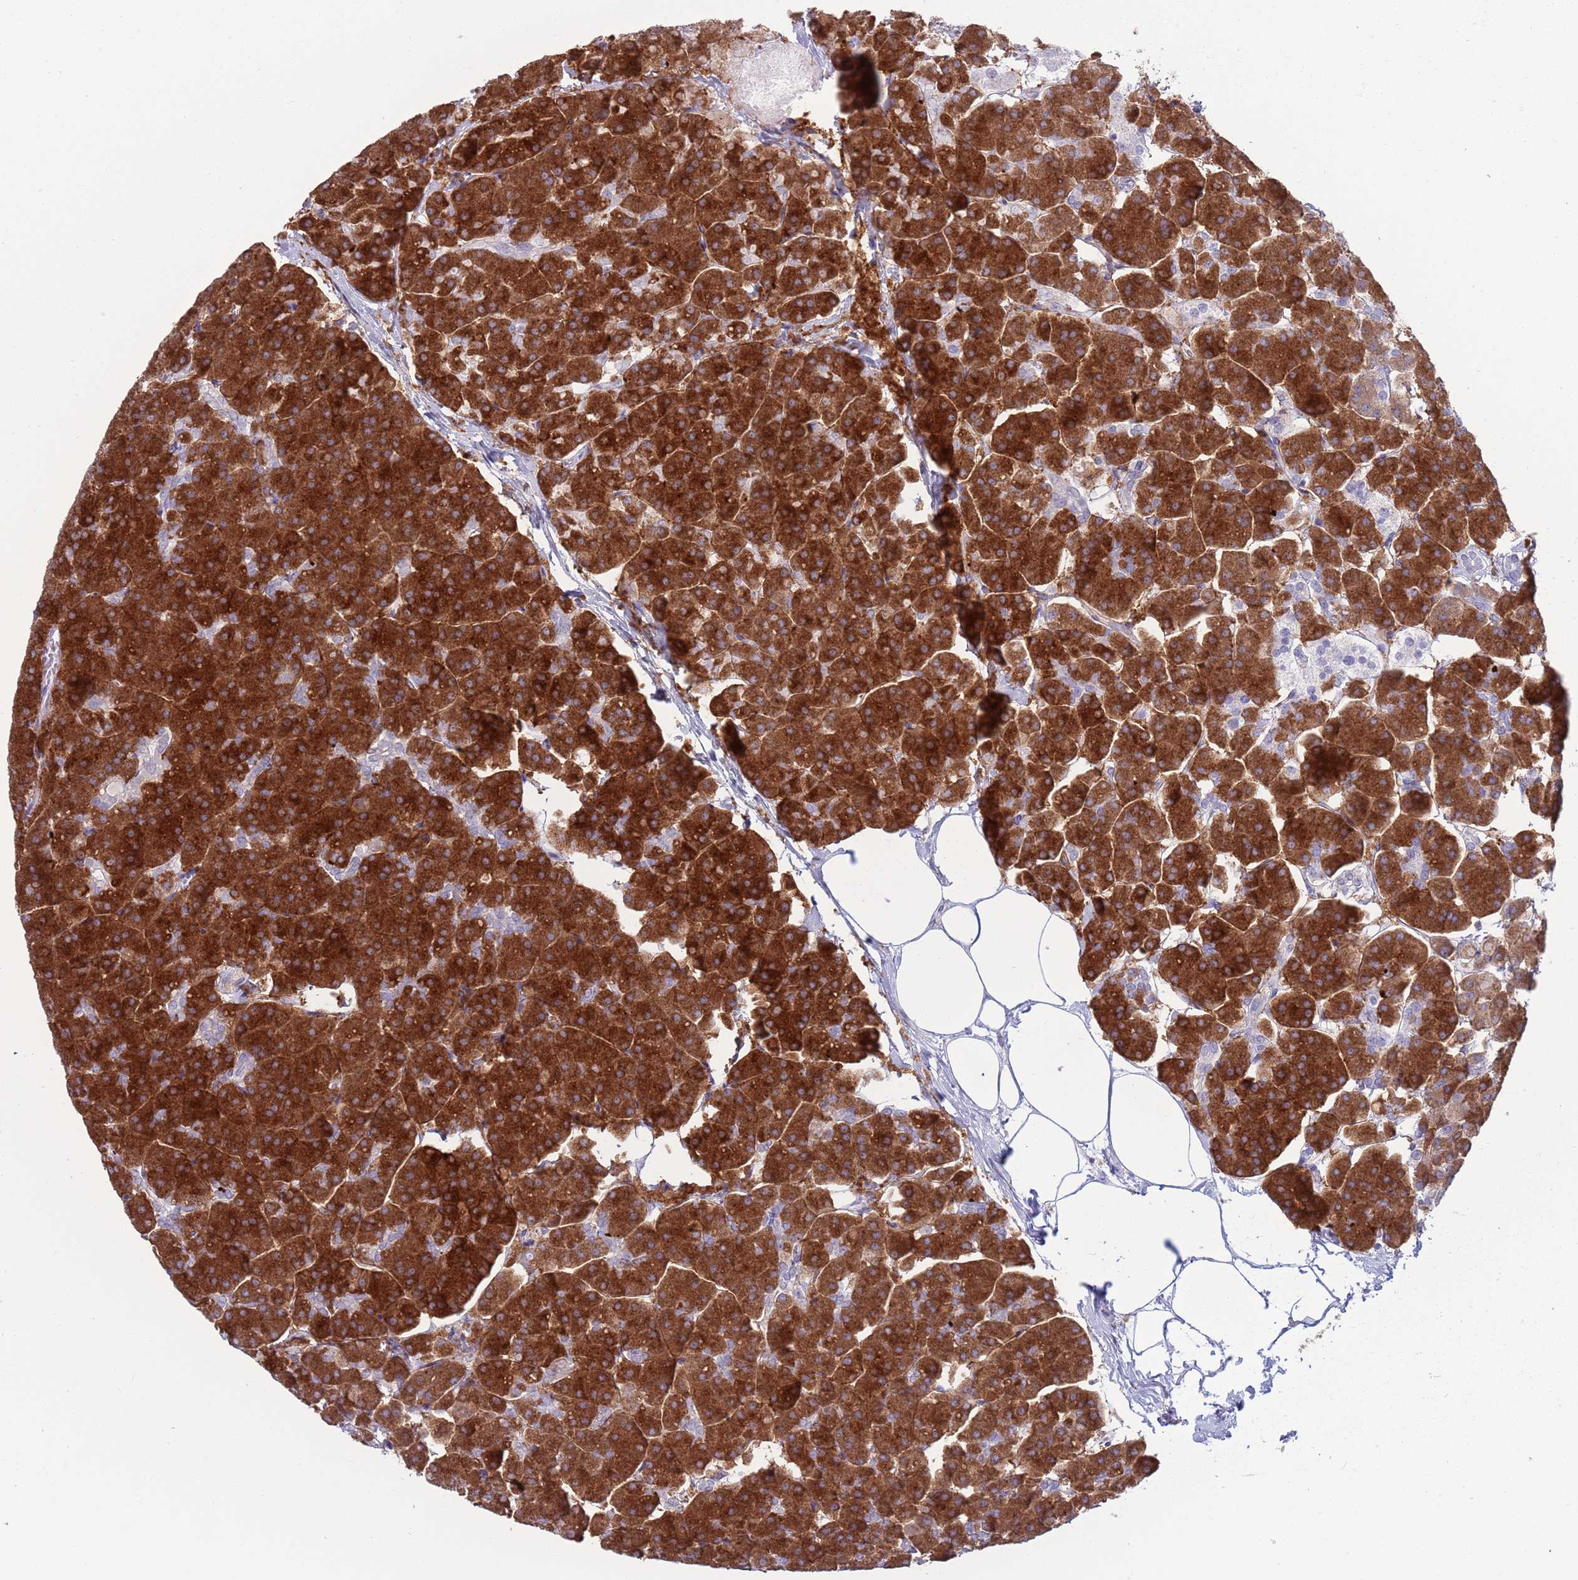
{"staining": {"intensity": "strong", "quantity": ">75%", "location": "cytoplasmic/membranous"}, "tissue": "pancreas", "cell_type": "Exocrine glandular cells", "image_type": "normal", "snomed": [{"axis": "morphology", "description": "Normal tissue, NOS"}, {"axis": "topography", "description": "Pancreas"}, {"axis": "topography", "description": "Peripheral nerve tissue"}], "caption": "Unremarkable pancreas was stained to show a protein in brown. There is high levels of strong cytoplasmic/membranous expression in about >75% of exocrine glandular cells. The staining was performed using DAB (3,3'-diaminobenzidine), with brown indicating positive protein expression. Nuclei are stained blue with hematoxylin.", "gene": "ACSBG1", "patient": {"sex": "male", "age": 54}}